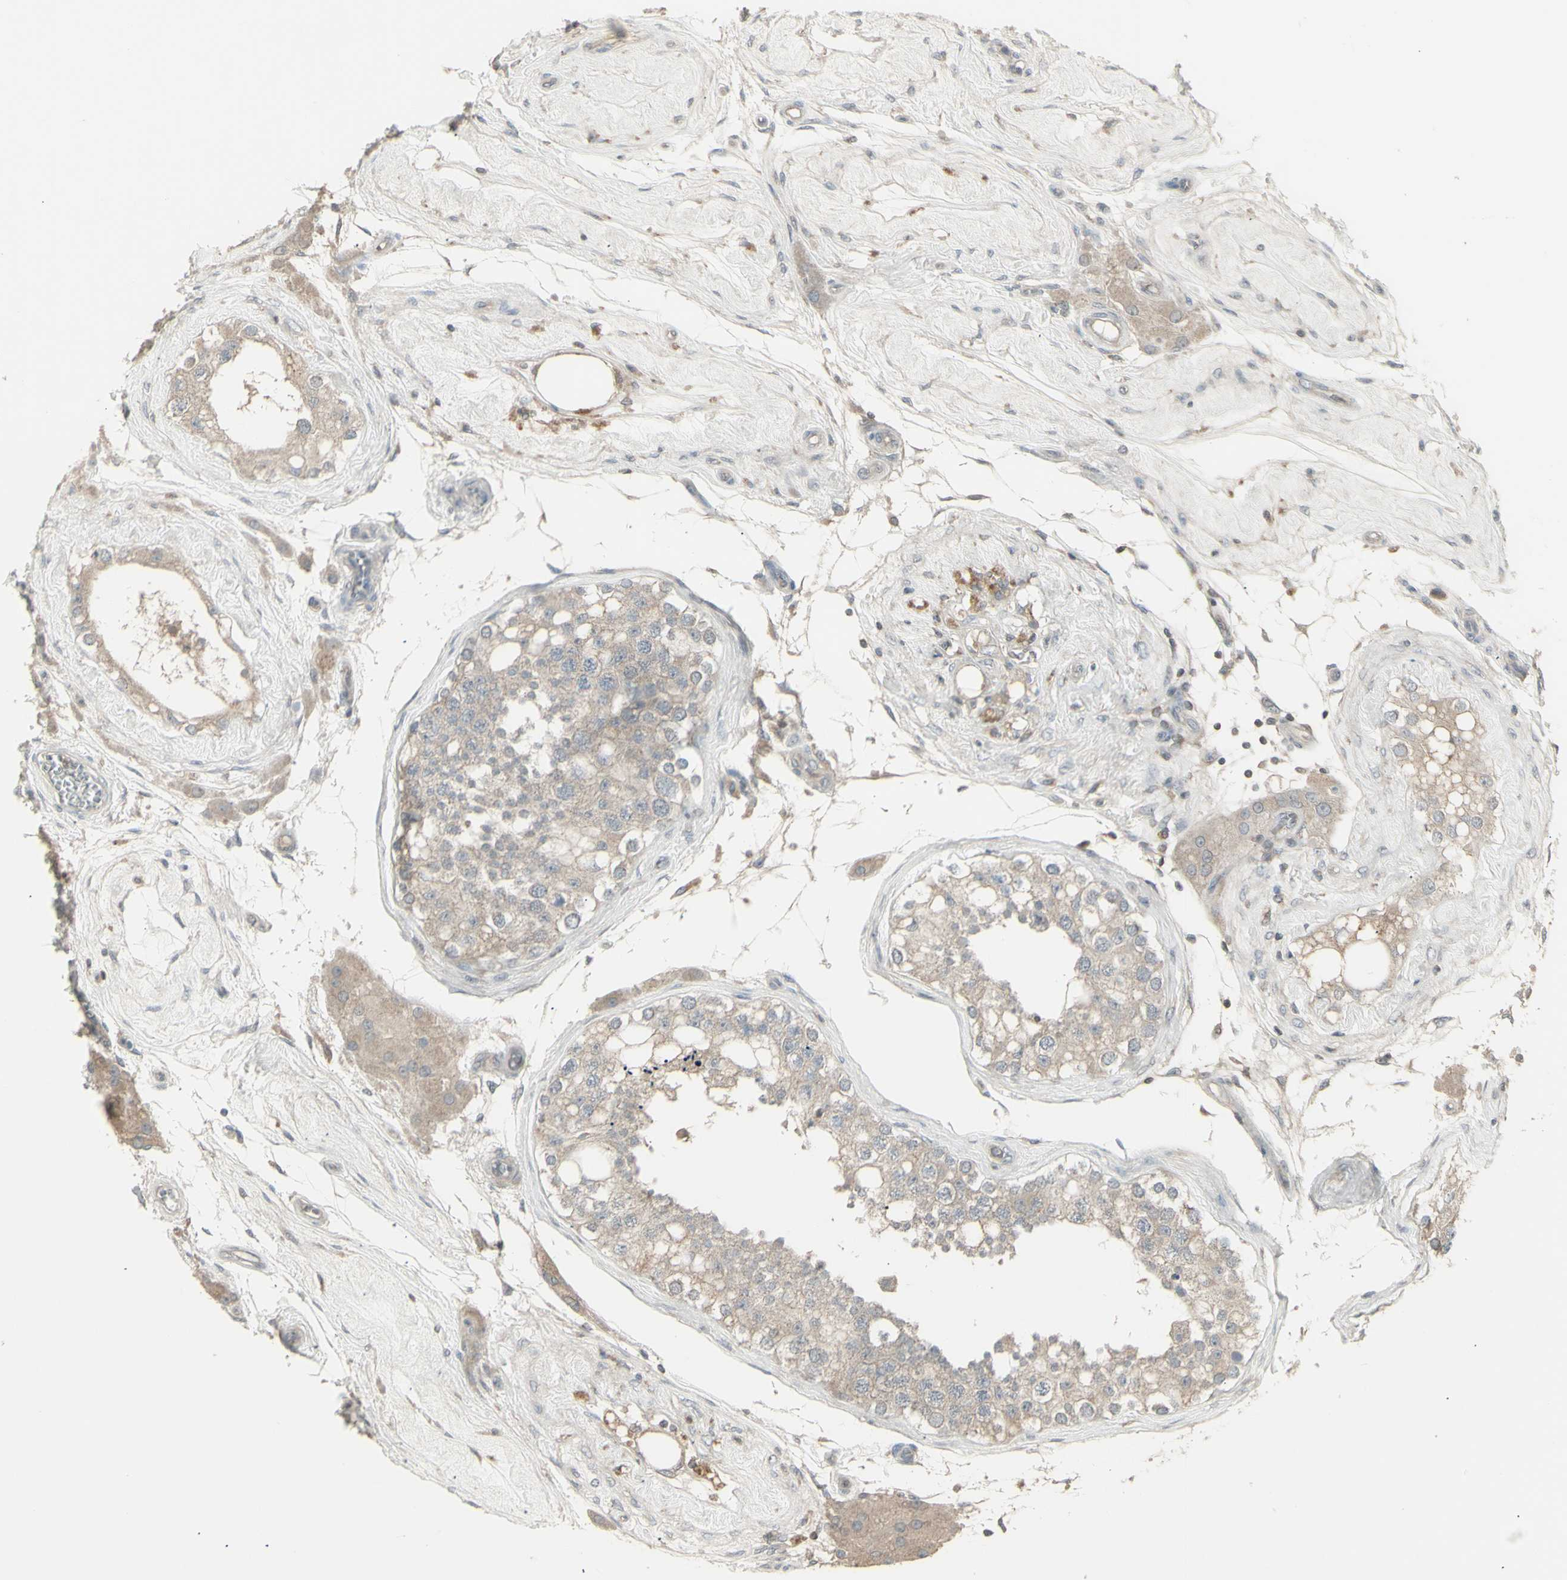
{"staining": {"intensity": "weak", "quantity": "25%-75%", "location": "cytoplasmic/membranous"}, "tissue": "testis", "cell_type": "Cells in seminiferous ducts", "image_type": "normal", "snomed": [{"axis": "morphology", "description": "Normal tissue, NOS"}, {"axis": "topography", "description": "Testis"}], "caption": "Immunohistochemistry (IHC) micrograph of normal testis: testis stained using immunohistochemistry reveals low levels of weak protein expression localized specifically in the cytoplasmic/membranous of cells in seminiferous ducts, appearing as a cytoplasmic/membranous brown color.", "gene": "CSK", "patient": {"sex": "male", "age": 68}}